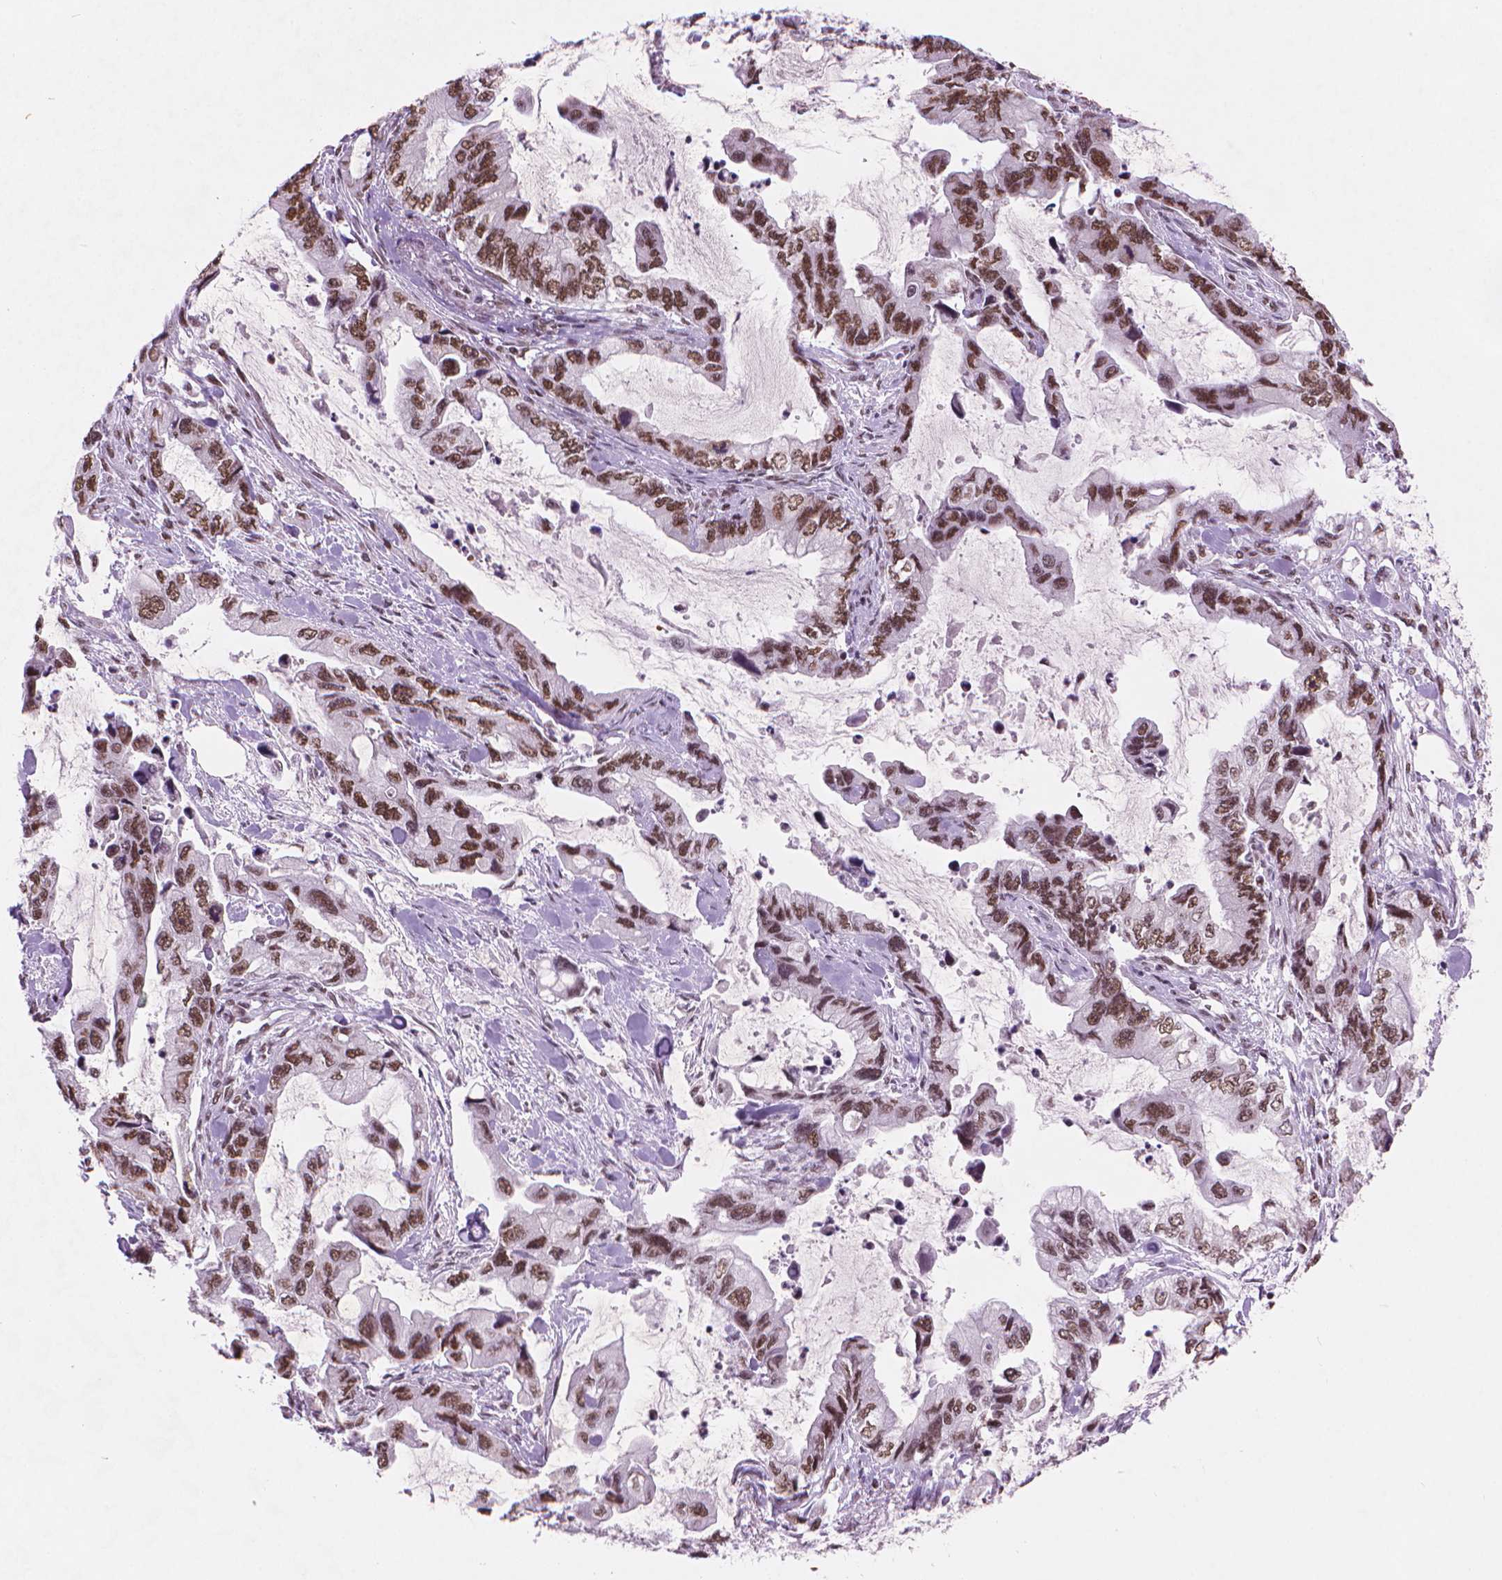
{"staining": {"intensity": "moderate", "quantity": ">75%", "location": "nuclear"}, "tissue": "stomach cancer", "cell_type": "Tumor cells", "image_type": "cancer", "snomed": [{"axis": "morphology", "description": "Adenocarcinoma, NOS"}, {"axis": "topography", "description": "Pancreas"}, {"axis": "topography", "description": "Stomach, upper"}, {"axis": "topography", "description": "Stomach"}], "caption": "About >75% of tumor cells in human stomach adenocarcinoma reveal moderate nuclear protein expression as visualized by brown immunohistochemical staining.", "gene": "RPA4", "patient": {"sex": "male", "age": 77}}